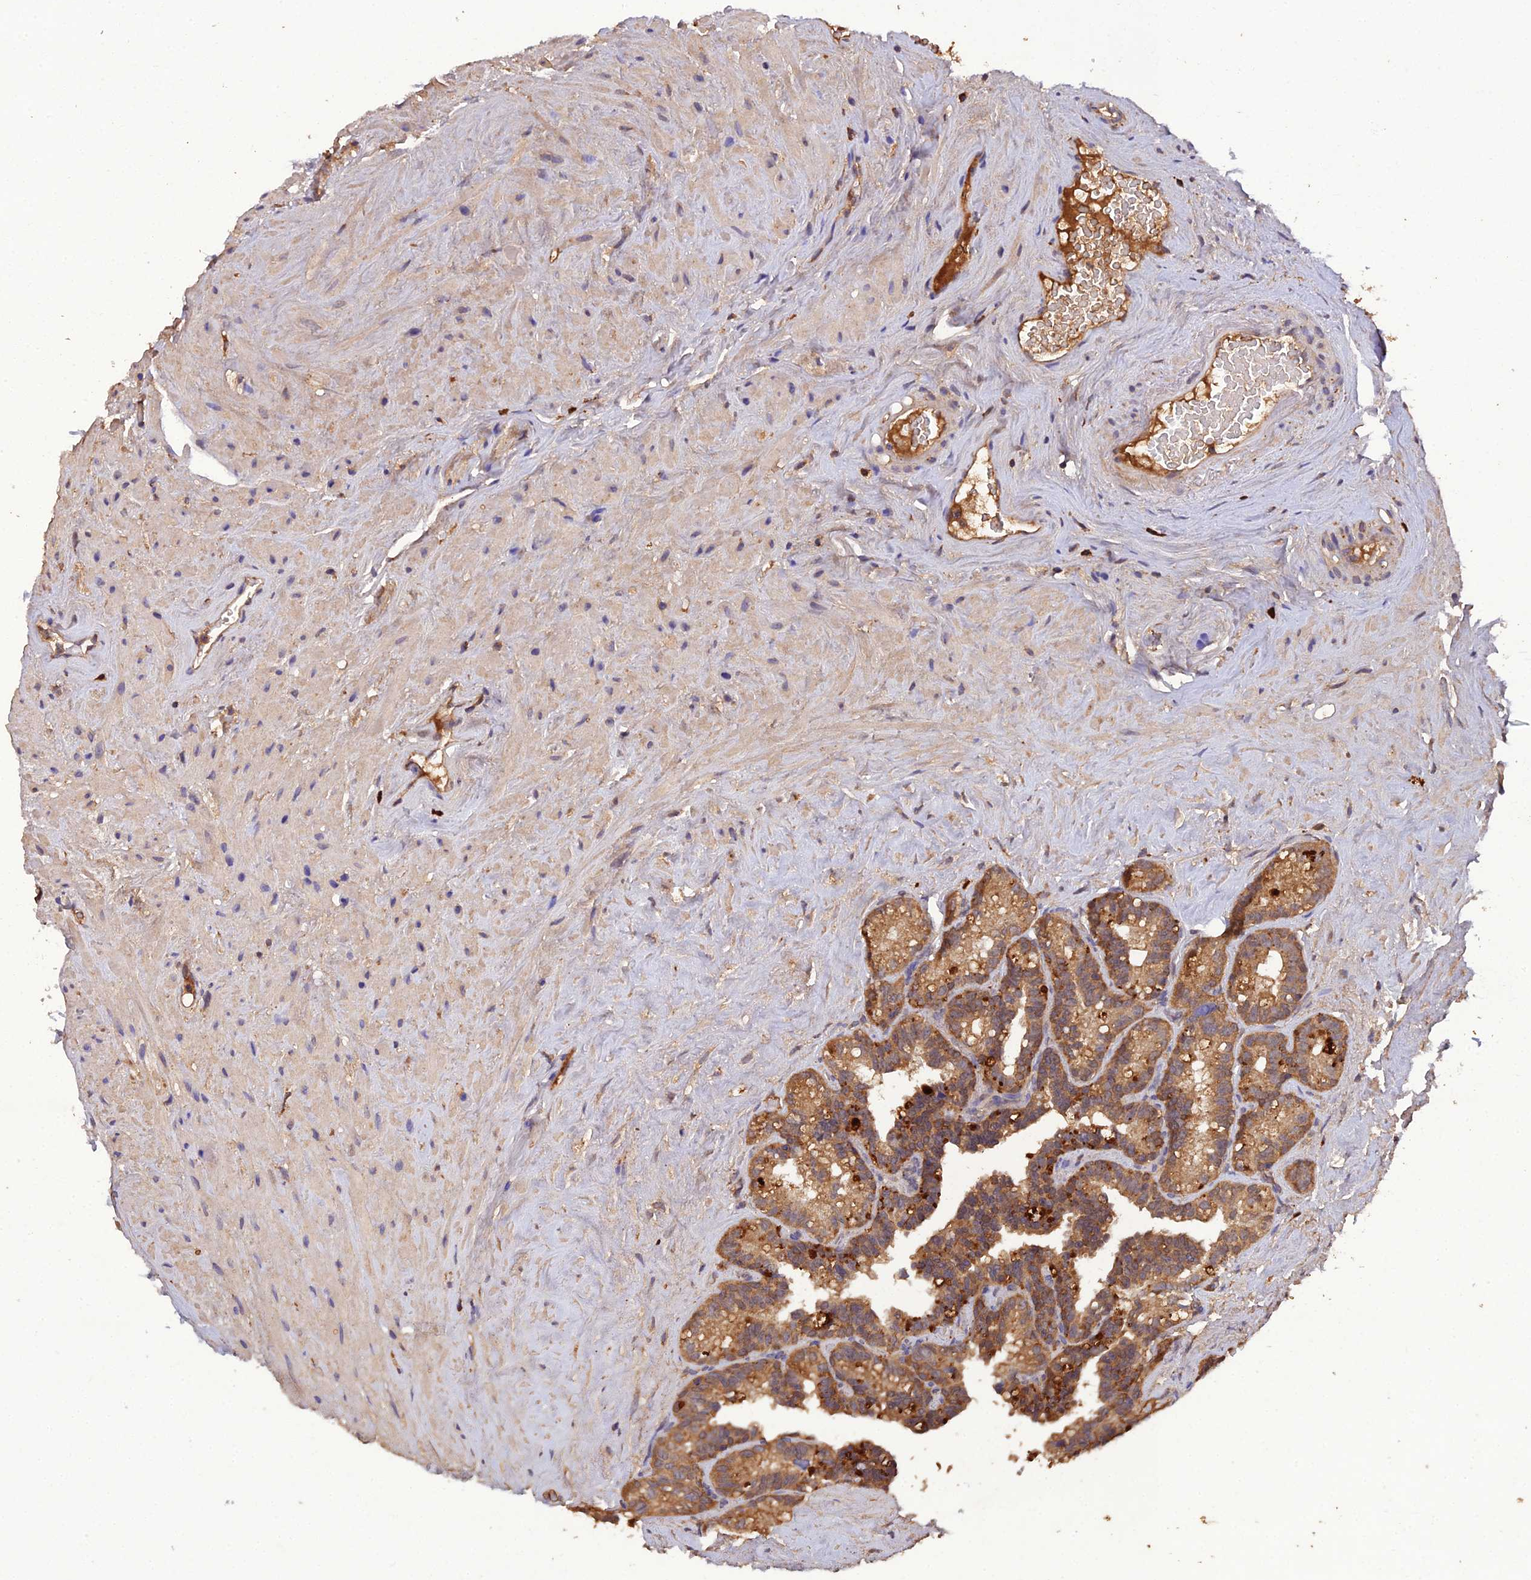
{"staining": {"intensity": "moderate", "quantity": ">75%", "location": "cytoplasmic/membranous"}, "tissue": "seminal vesicle", "cell_type": "Glandular cells", "image_type": "normal", "snomed": [{"axis": "morphology", "description": "Normal tissue, NOS"}, {"axis": "topography", "description": "Prostate"}, {"axis": "topography", "description": "Seminal veicle"}], "caption": "Benign seminal vesicle reveals moderate cytoplasmic/membranous expression in about >75% of glandular cells (IHC, brightfield microscopy, high magnification)..", "gene": "TMEM258", "patient": {"sex": "male", "age": 79}}